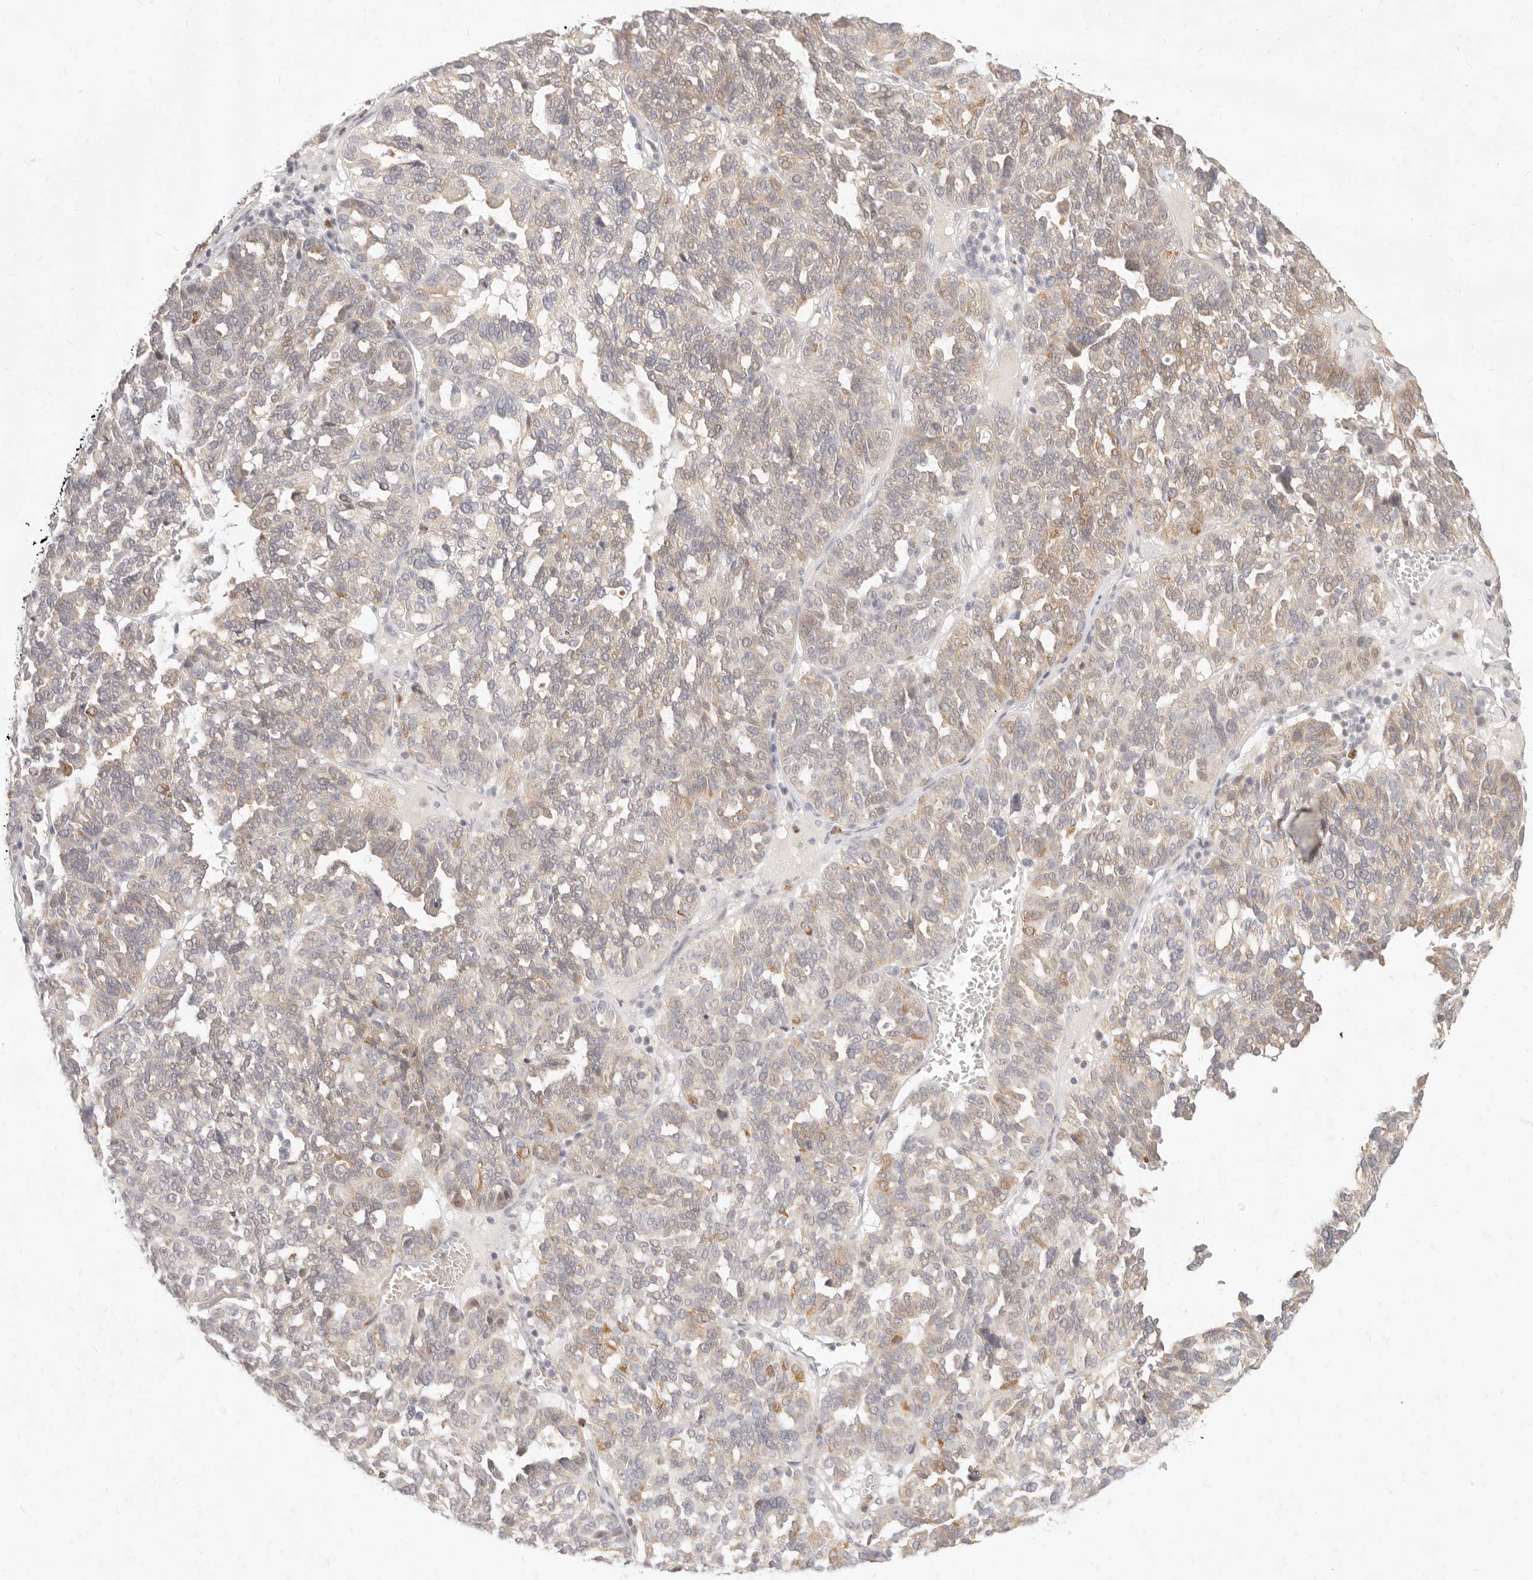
{"staining": {"intensity": "moderate", "quantity": "<25%", "location": "cytoplasmic/membranous,nuclear"}, "tissue": "ovarian cancer", "cell_type": "Tumor cells", "image_type": "cancer", "snomed": [{"axis": "morphology", "description": "Cystadenocarcinoma, serous, NOS"}, {"axis": "topography", "description": "Ovary"}], "caption": "Brown immunohistochemical staining in human ovarian serous cystadenocarcinoma reveals moderate cytoplasmic/membranous and nuclear staining in approximately <25% of tumor cells.", "gene": "ASCL3", "patient": {"sex": "female", "age": 59}}